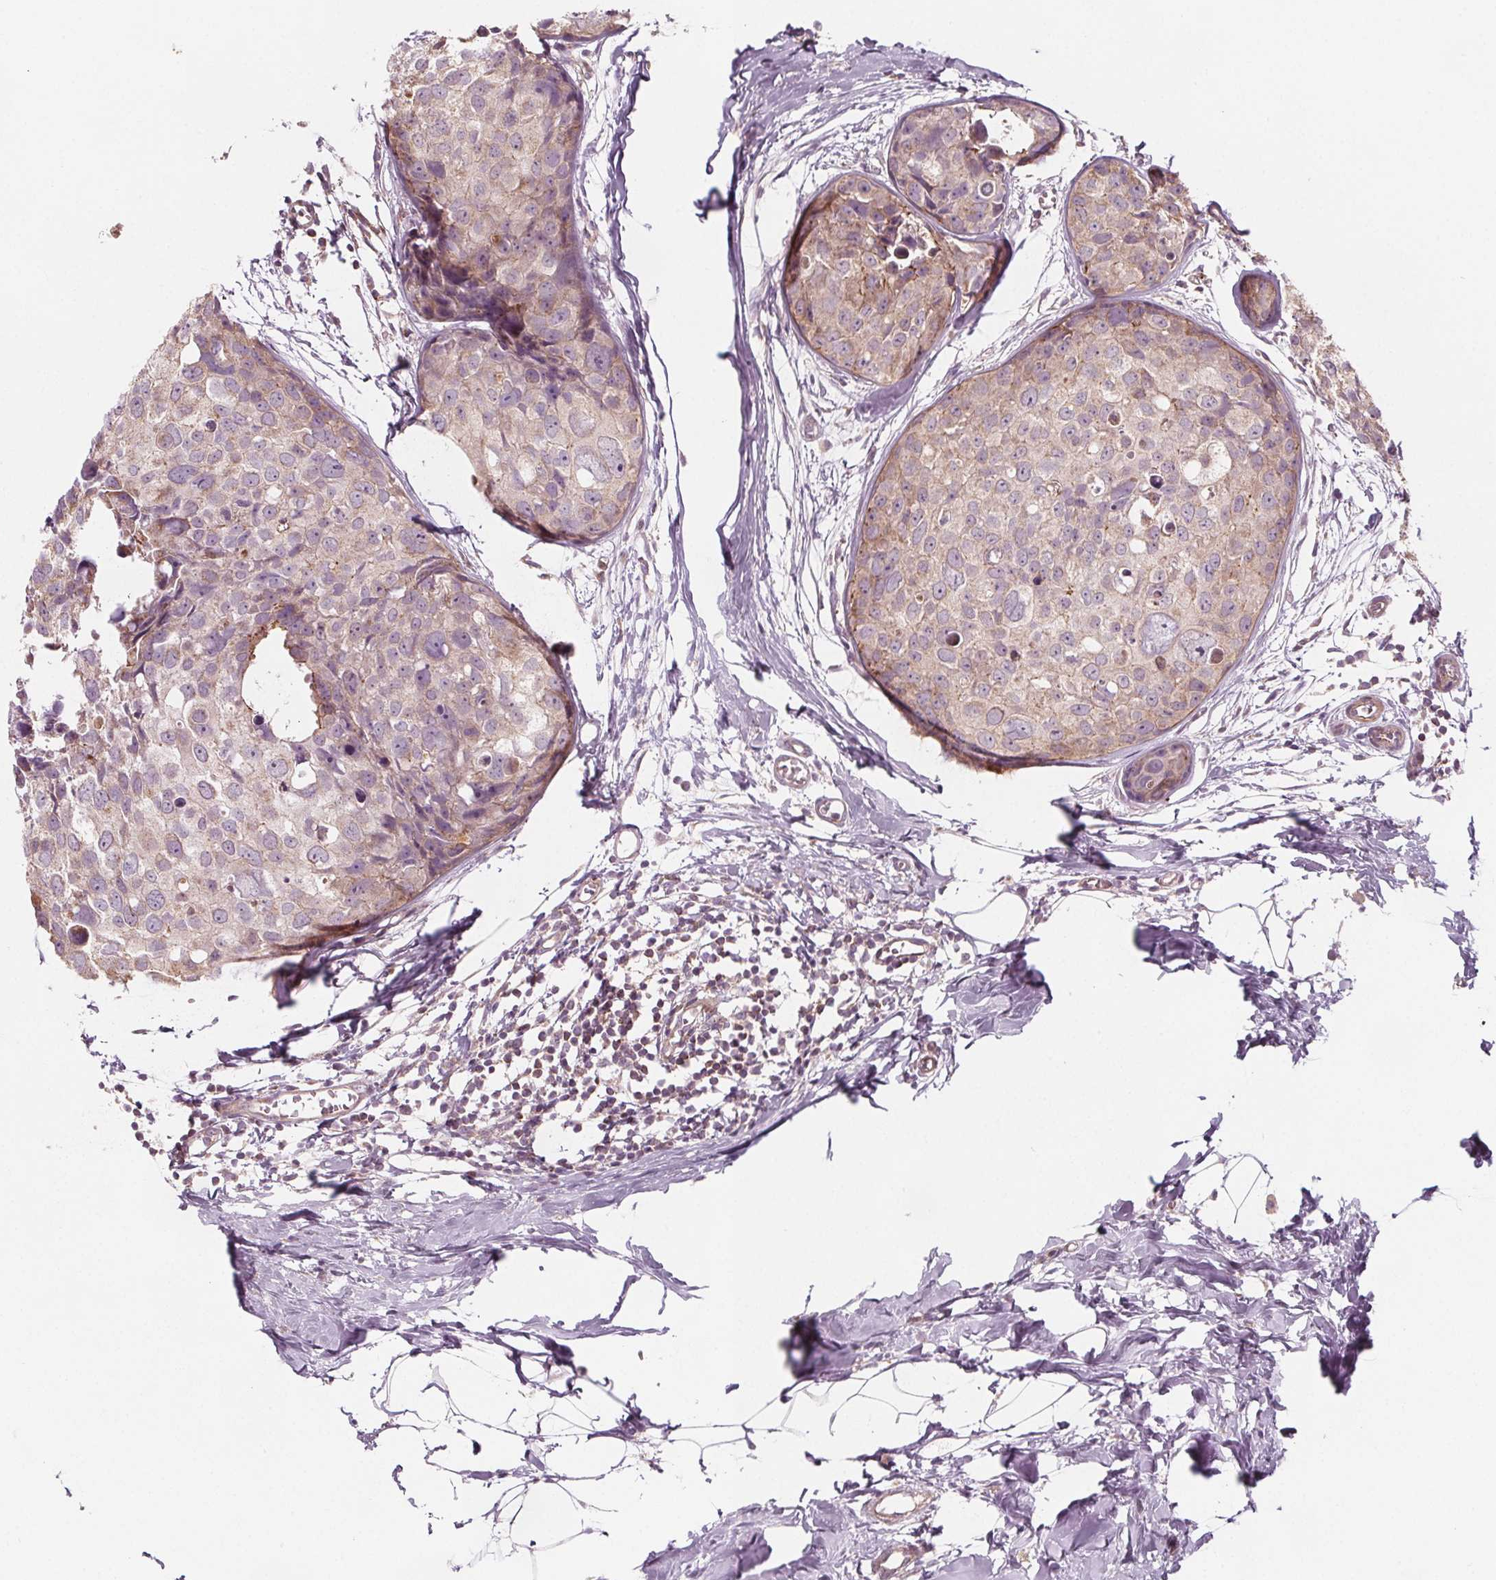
{"staining": {"intensity": "weak", "quantity": "25%-75%", "location": "cytoplasmic/membranous"}, "tissue": "breast cancer", "cell_type": "Tumor cells", "image_type": "cancer", "snomed": [{"axis": "morphology", "description": "Duct carcinoma"}, {"axis": "topography", "description": "Breast"}], "caption": "This image exhibits breast cancer (invasive ductal carcinoma) stained with immunohistochemistry to label a protein in brown. The cytoplasmic/membranous of tumor cells show weak positivity for the protein. Nuclei are counter-stained blue.", "gene": "ADAM33", "patient": {"sex": "female", "age": 38}}